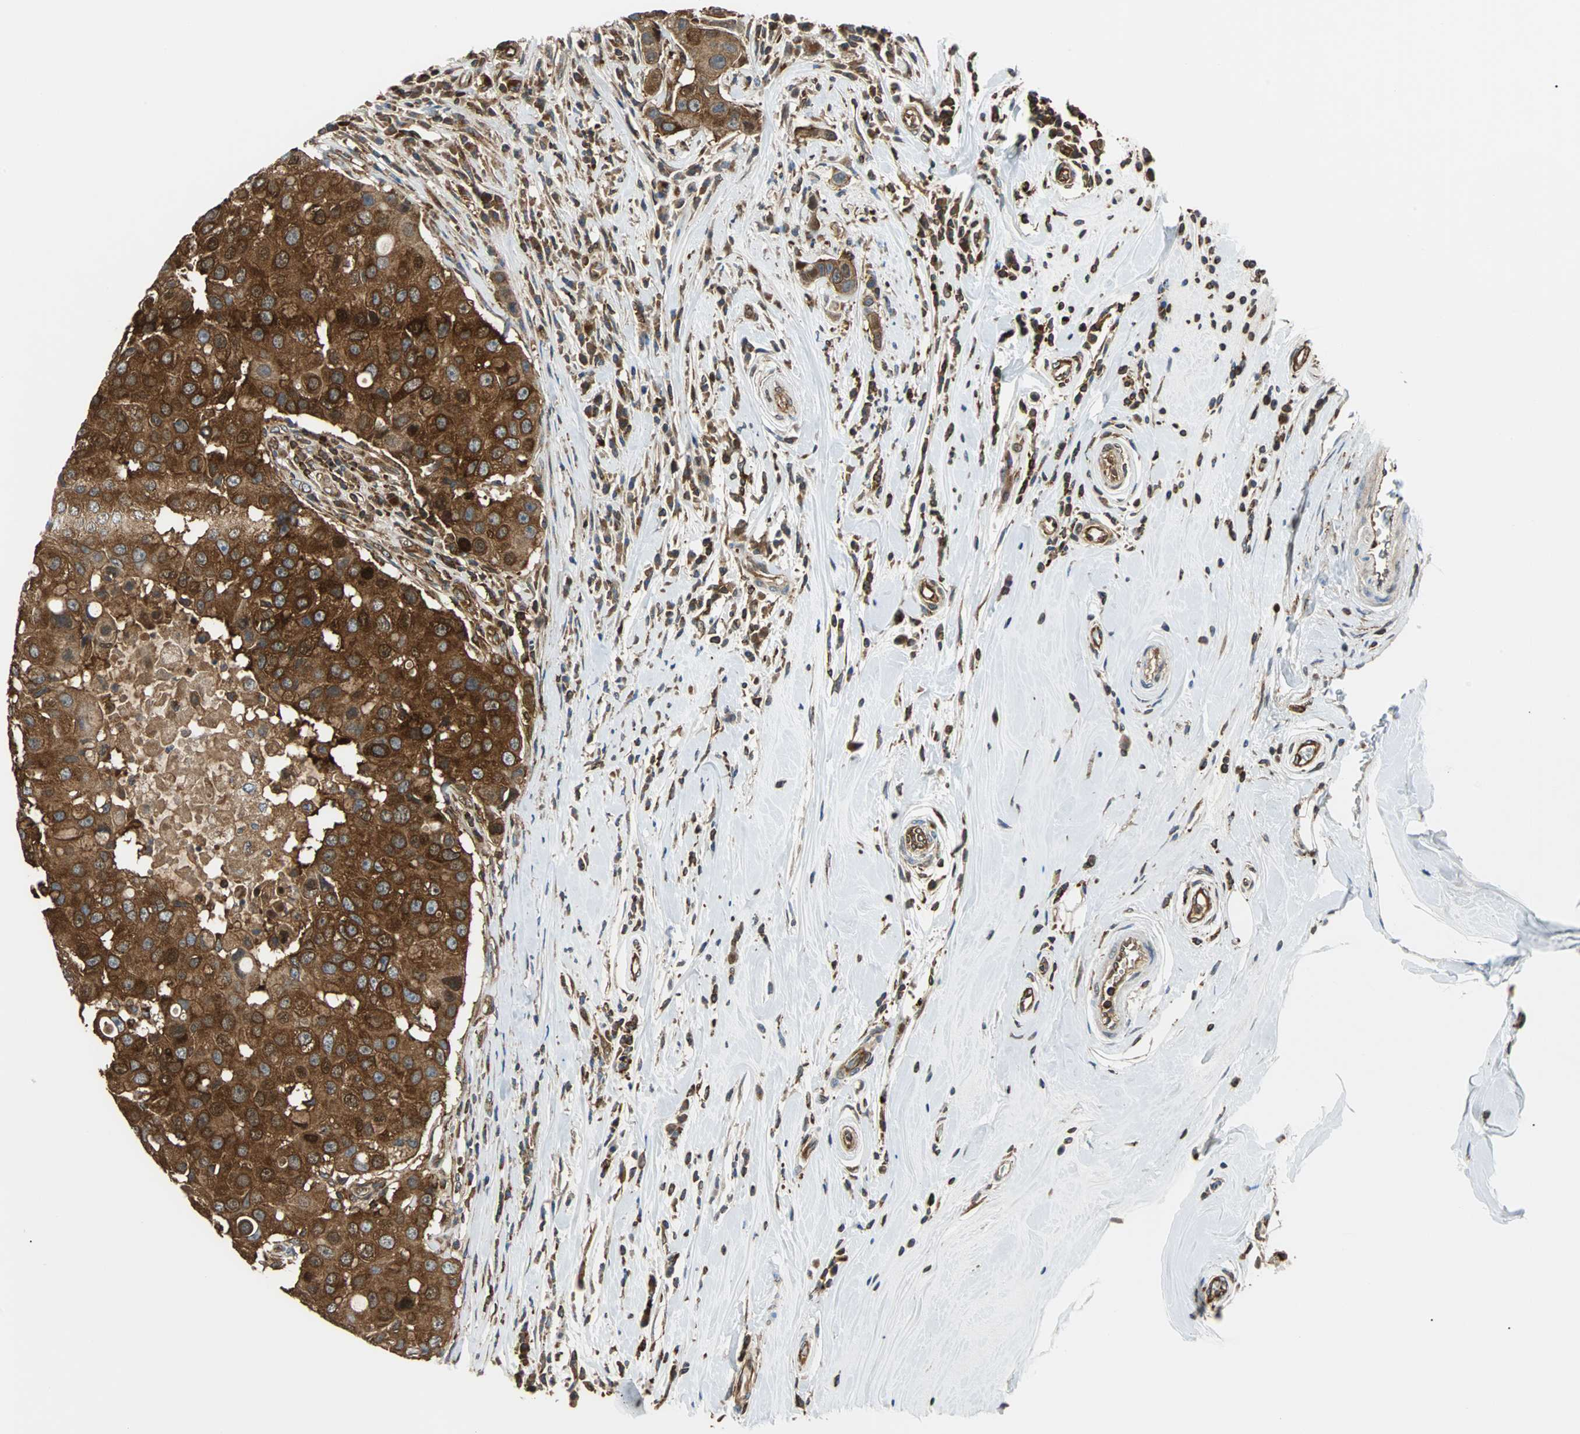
{"staining": {"intensity": "strong", "quantity": ">75%", "location": "cytoplasmic/membranous"}, "tissue": "breast cancer", "cell_type": "Tumor cells", "image_type": "cancer", "snomed": [{"axis": "morphology", "description": "Duct carcinoma"}, {"axis": "topography", "description": "Breast"}], "caption": "Tumor cells display high levels of strong cytoplasmic/membranous staining in about >75% of cells in human intraductal carcinoma (breast).", "gene": "RELA", "patient": {"sex": "female", "age": 27}}